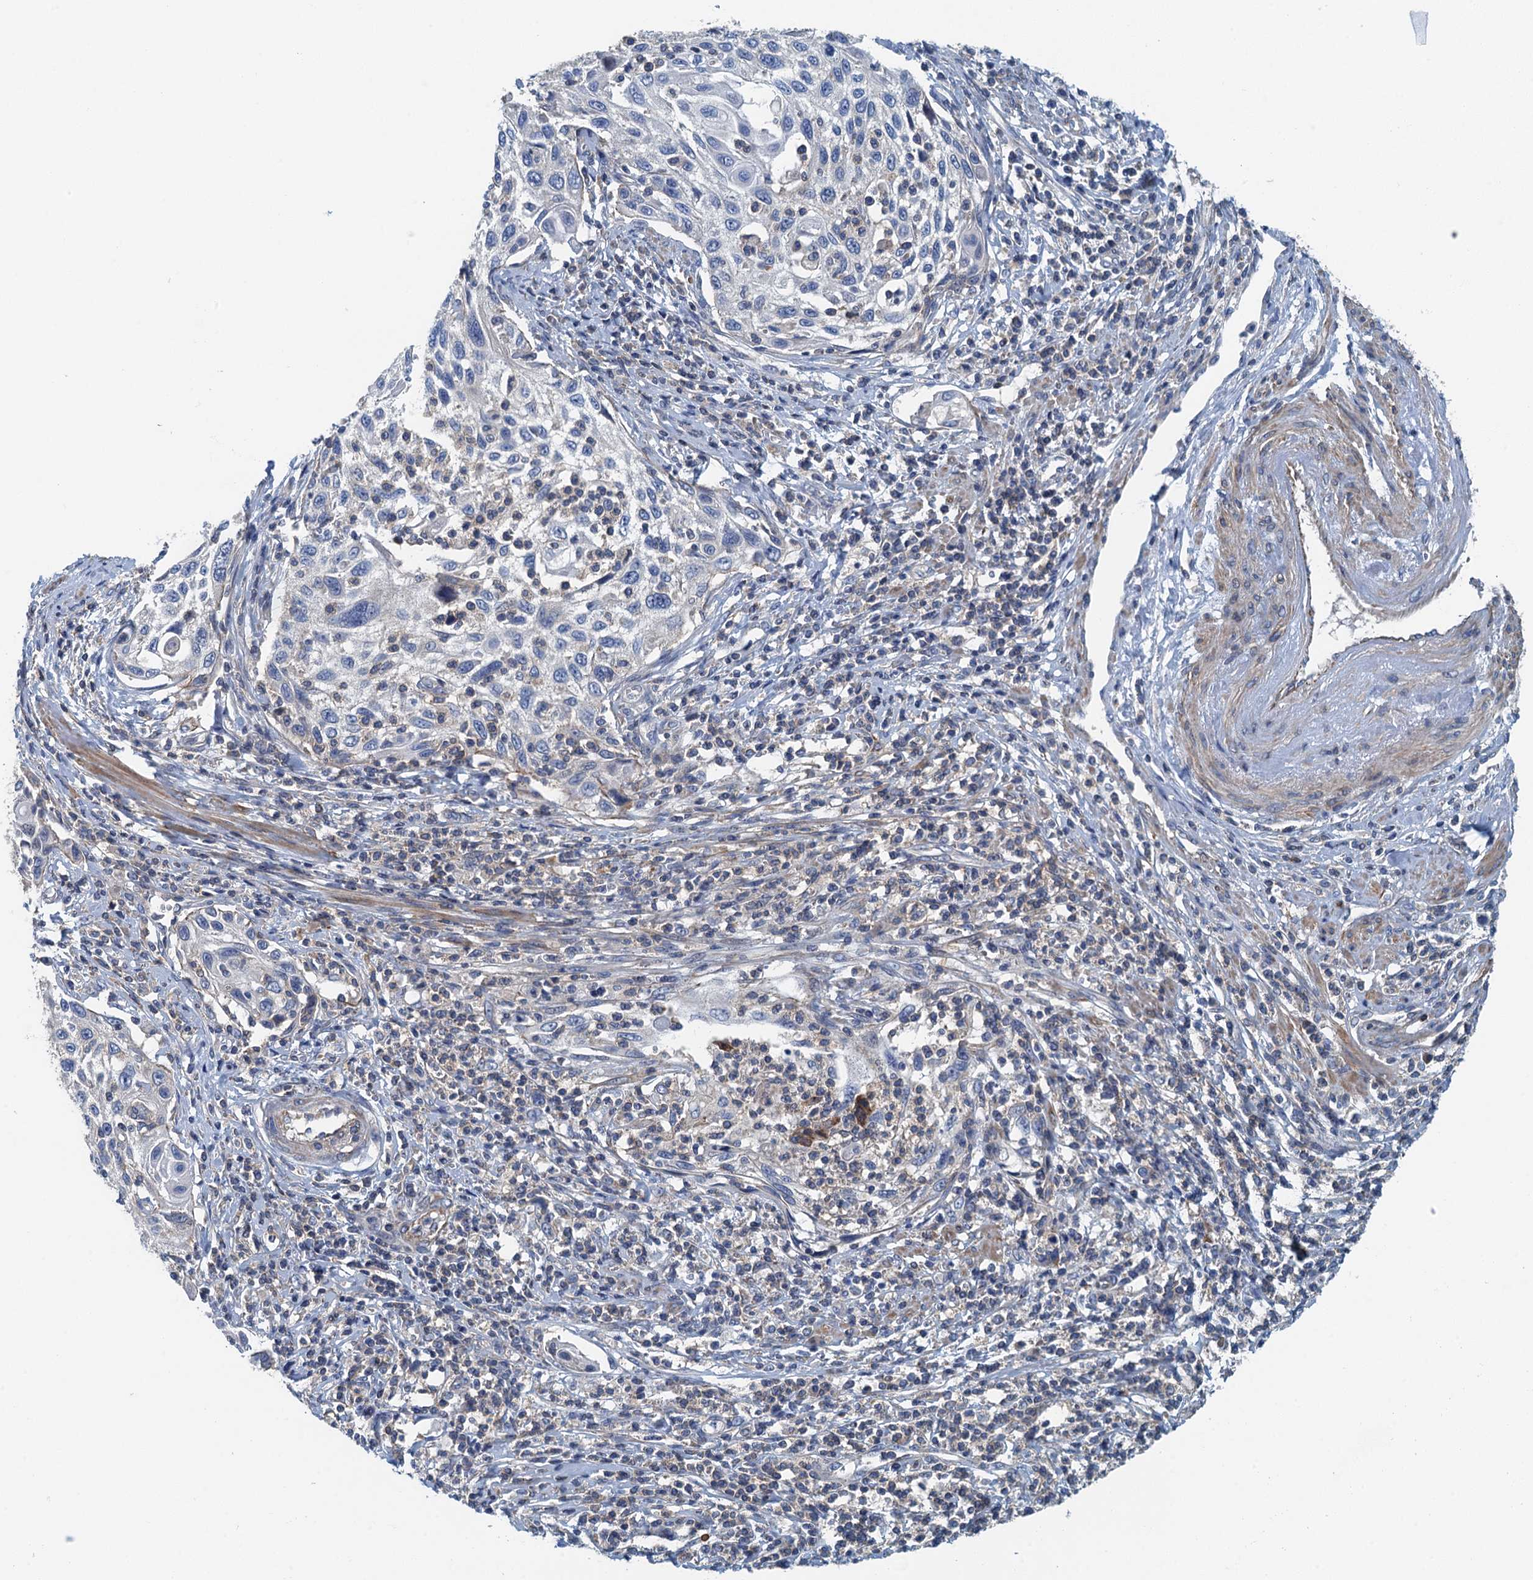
{"staining": {"intensity": "negative", "quantity": "none", "location": "none"}, "tissue": "cervical cancer", "cell_type": "Tumor cells", "image_type": "cancer", "snomed": [{"axis": "morphology", "description": "Squamous cell carcinoma, NOS"}, {"axis": "topography", "description": "Cervix"}], "caption": "Immunohistochemistry histopathology image of human cervical squamous cell carcinoma stained for a protein (brown), which exhibits no staining in tumor cells.", "gene": "PPP1R14D", "patient": {"sex": "female", "age": 70}}